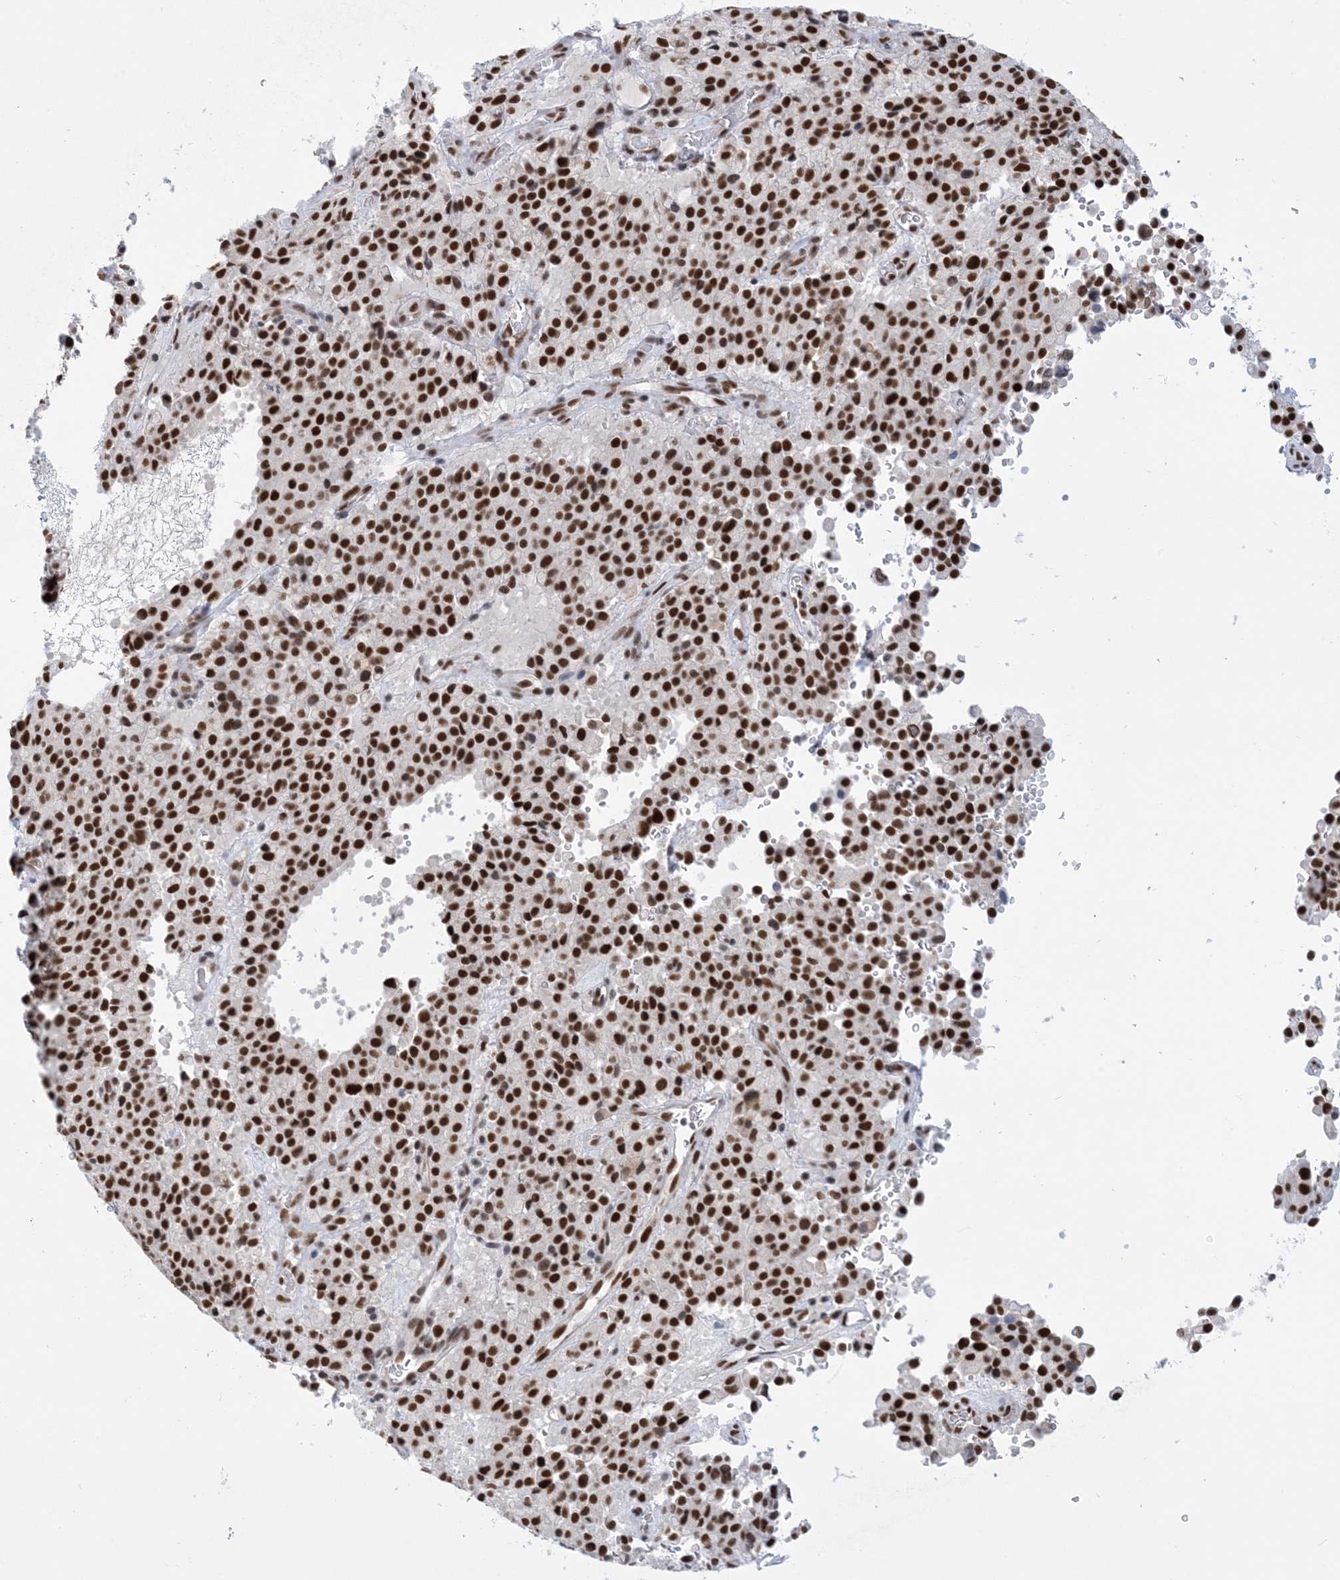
{"staining": {"intensity": "strong", "quantity": ">75%", "location": "nuclear"}, "tissue": "pancreatic cancer", "cell_type": "Tumor cells", "image_type": "cancer", "snomed": [{"axis": "morphology", "description": "Adenocarcinoma, NOS"}, {"axis": "topography", "description": "Pancreas"}], "caption": "Adenocarcinoma (pancreatic) stained with immunohistochemistry (IHC) reveals strong nuclear expression in approximately >75% of tumor cells.", "gene": "PCYT1A", "patient": {"sex": "male", "age": 65}}